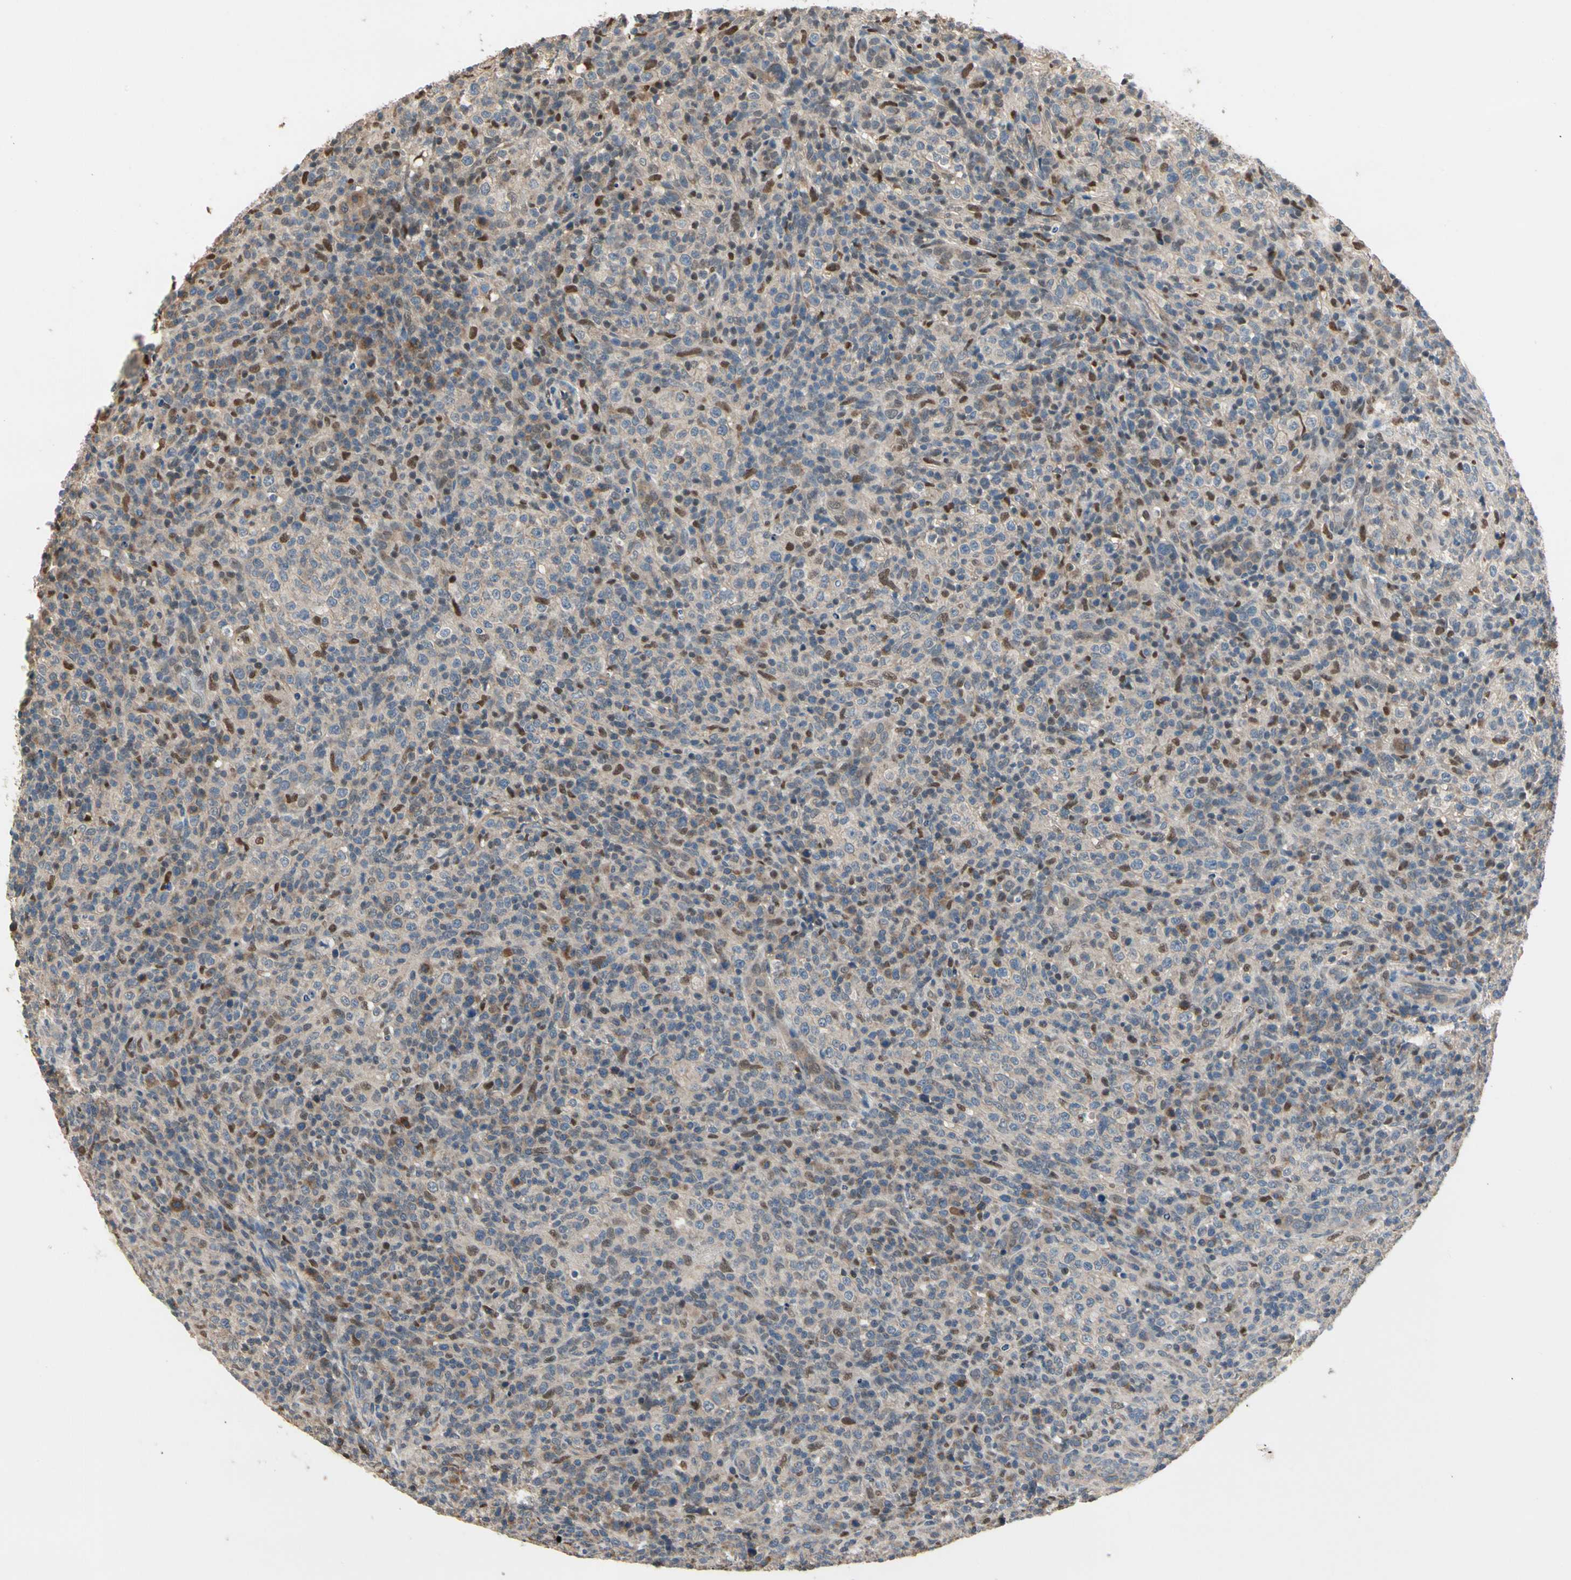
{"staining": {"intensity": "strong", "quantity": "<25%", "location": "nuclear"}, "tissue": "lymphoma", "cell_type": "Tumor cells", "image_type": "cancer", "snomed": [{"axis": "morphology", "description": "Malignant lymphoma, non-Hodgkin's type, High grade"}, {"axis": "topography", "description": "Lymph node"}], "caption": "The micrograph reveals staining of malignant lymphoma, non-Hodgkin's type (high-grade), revealing strong nuclear protein staining (brown color) within tumor cells. Immunohistochemistry (ihc) stains the protein of interest in brown and the nuclei are stained blue.", "gene": "CGREF1", "patient": {"sex": "female", "age": 76}}